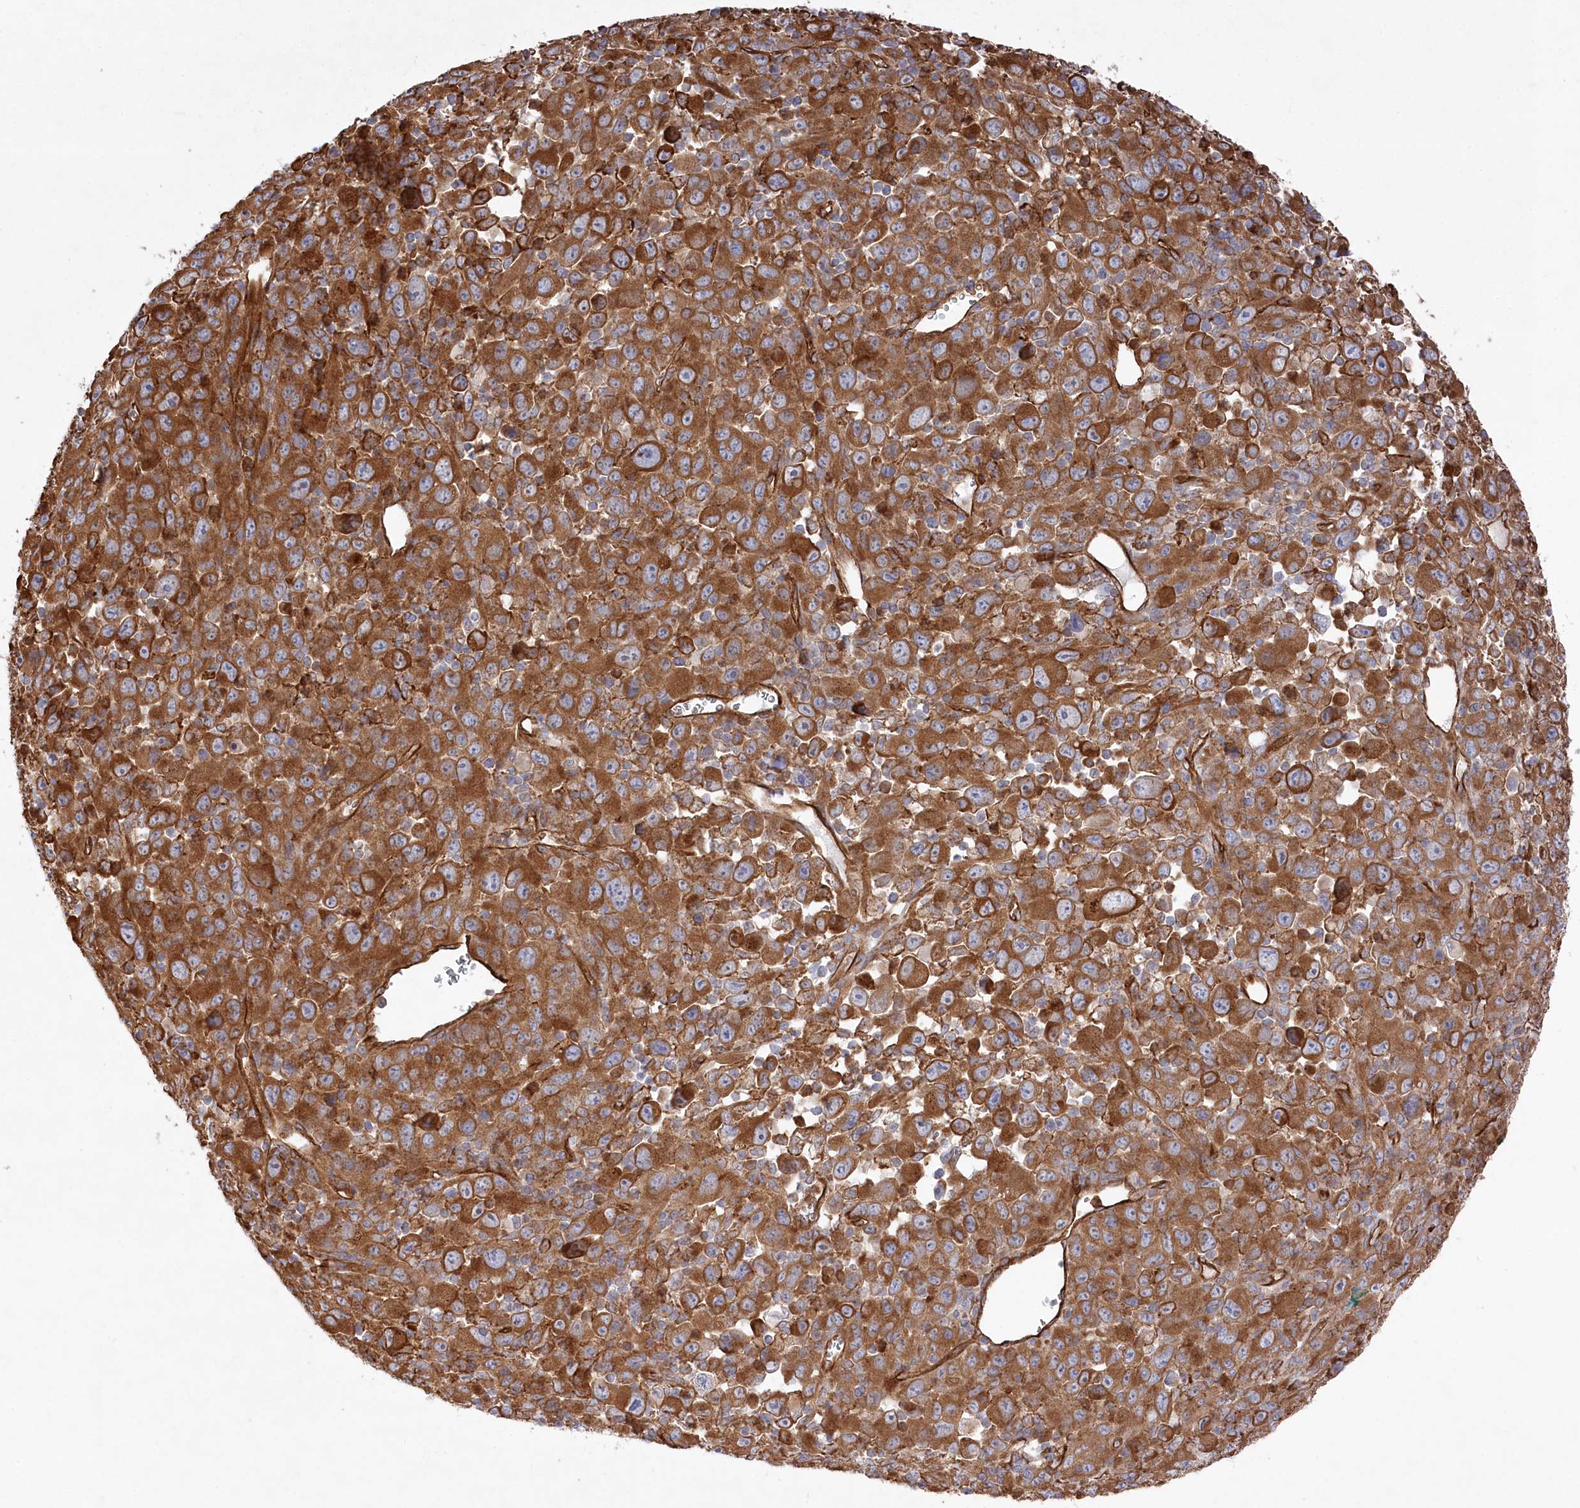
{"staining": {"intensity": "strong", "quantity": ">75%", "location": "cytoplasmic/membranous"}, "tissue": "melanoma", "cell_type": "Tumor cells", "image_type": "cancer", "snomed": [{"axis": "morphology", "description": "Malignant melanoma, Metastatic site"}, {"axis": "topography", "description": "Skin"}], "caption": "DAB (3,3'-diaminobenzidine) immunohistochemical staining of malignant melanoma (metastatic site) reveals strong cytoplasmic/membranous protein staining in about >75% of tumor cells.", "gene": "MTPAP", "patient": {"sex": "female", "age": 56}}